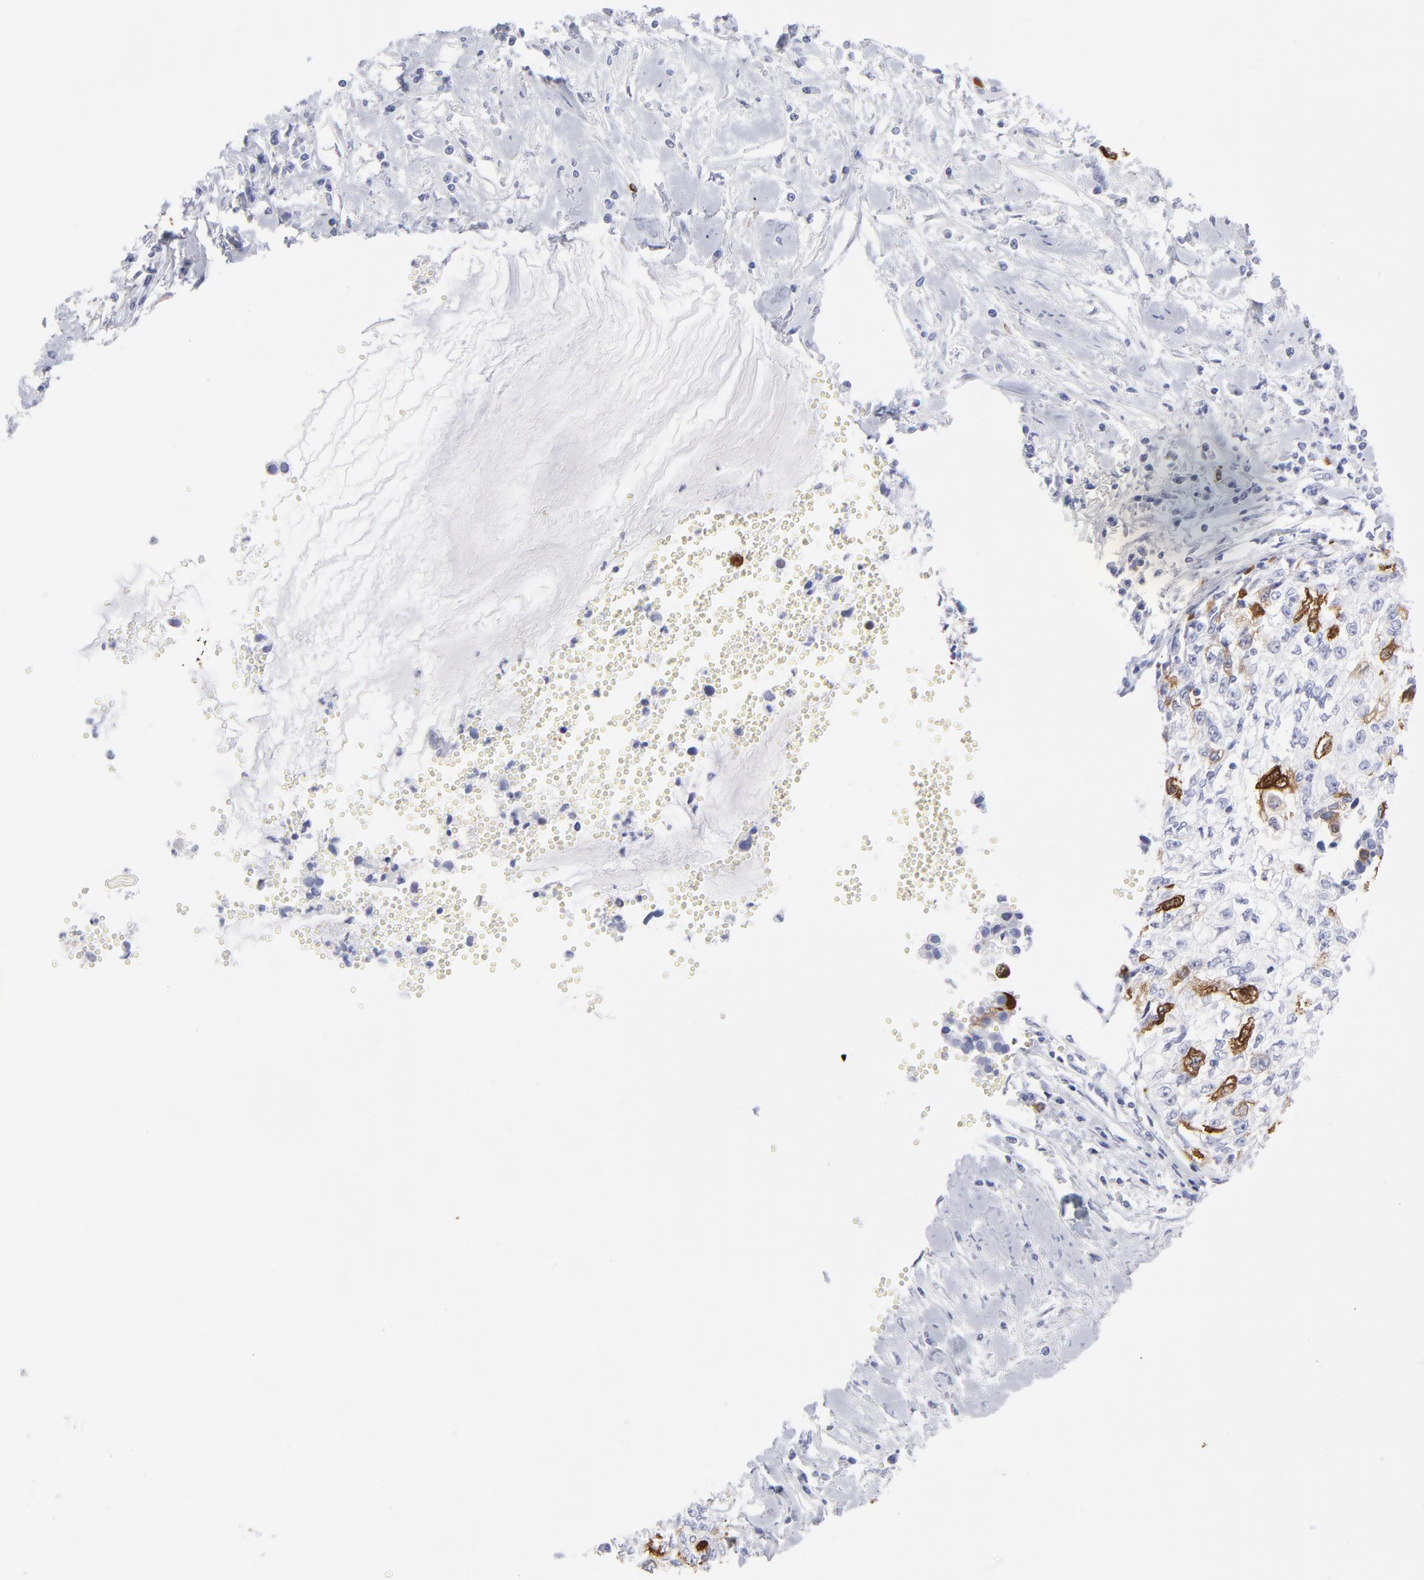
{"staining": {"intensity": "strong", "quantity": "<25%", "location": "cytoplasmic/membranous"}, "tissue": "cervical cancer", "cell_type": "Tumor cells", "image_type": "cancer", "snomed": [{"axis": "morphology", "description": "Normal tissue, NOS"}, {"axis": "morphology", "description": "Squamous cell carcinoma, NOS"}, {"axis": "topography", "description": "Cervix"}], "caption": "This histopathology image demonstrates IHC staining of human cervical cancer (squamous cell carcinoma), with medium strong cytoplasmic/membranous expression in approximately <25% of tumor cells.", "gene": "CCNB1", "patient": {"sex": "female", "age": 45}}